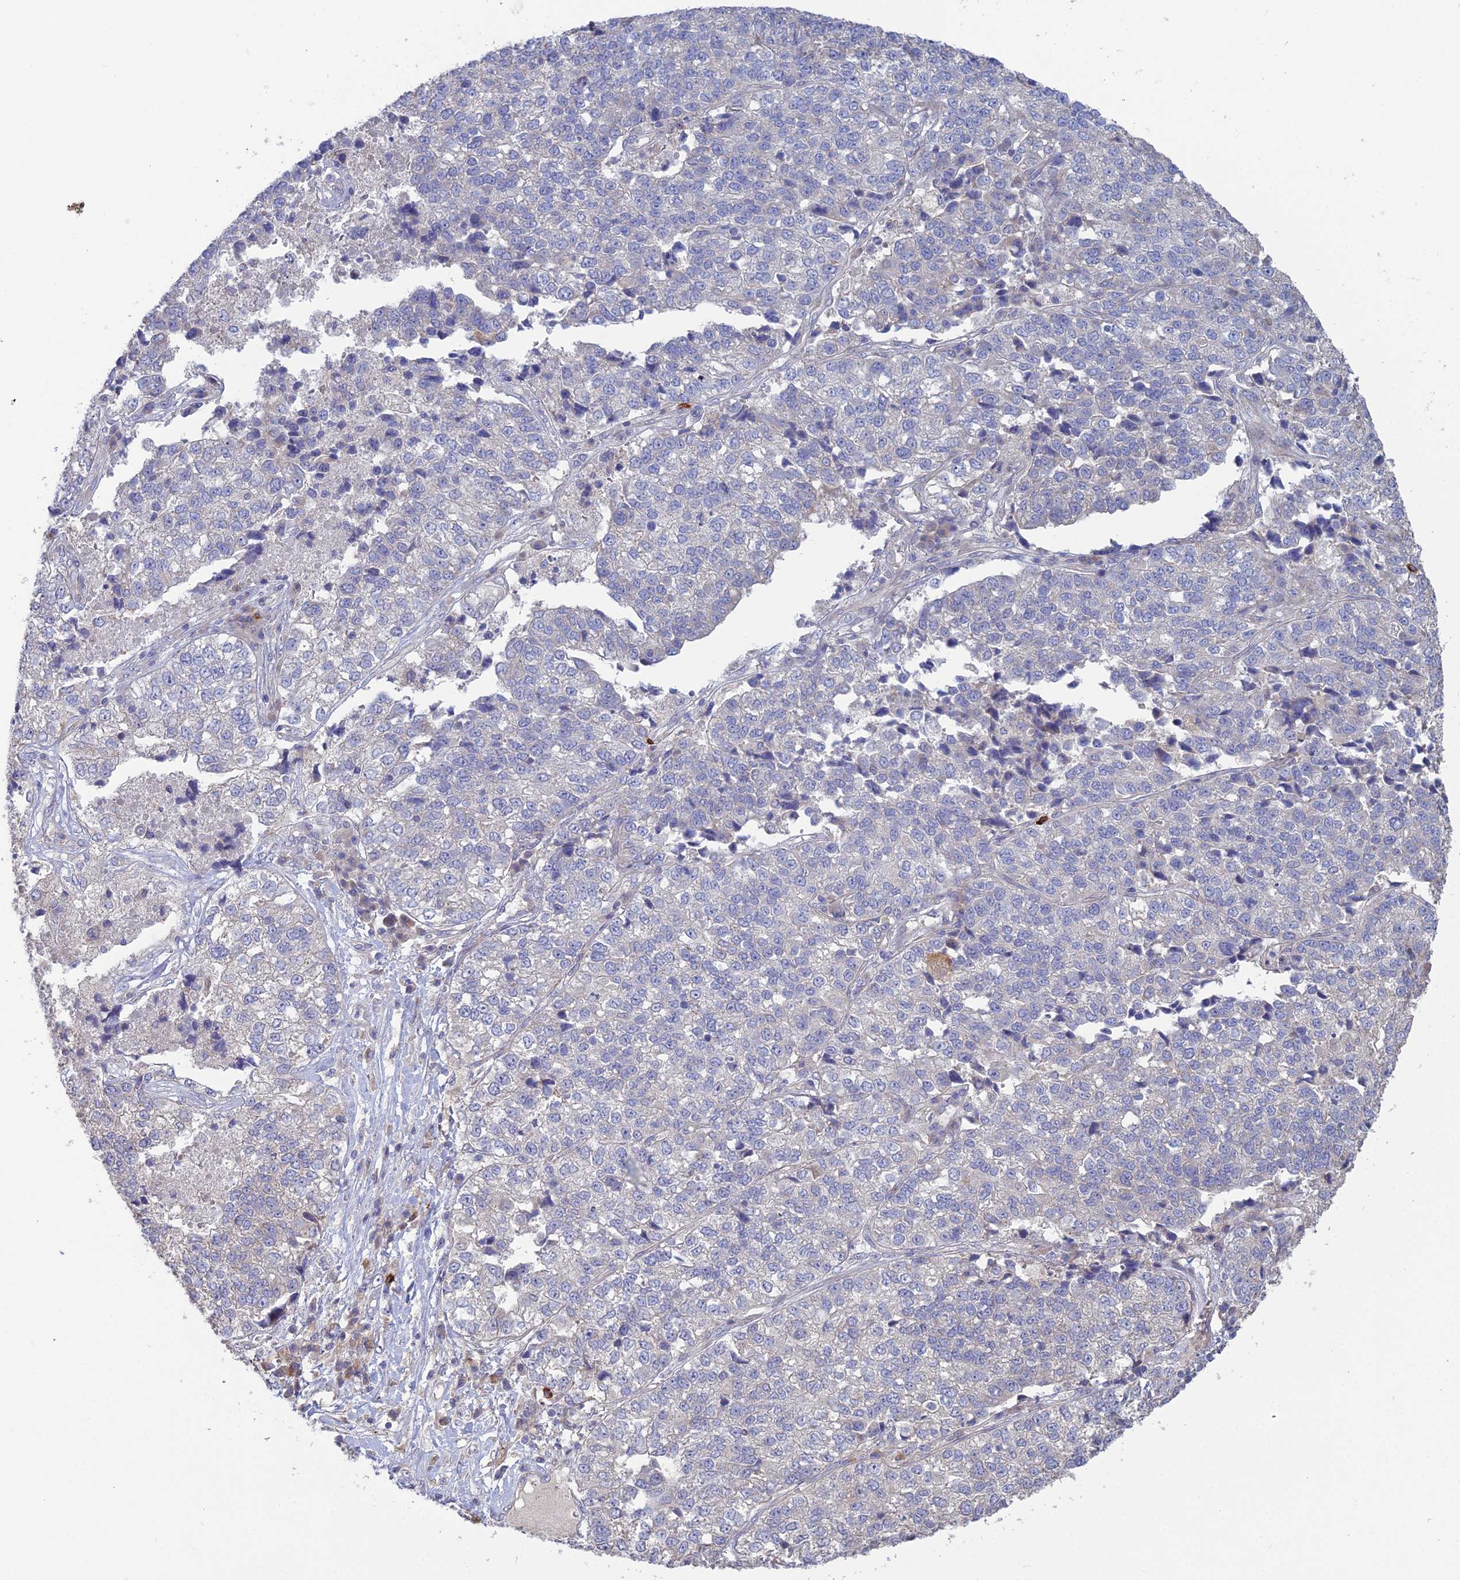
{"staining": {"intensity": "negative", "quantity": "none", "location": "none"}, "tissue": "lung cancer", "cell_type": "Tumor cells", "image_type": "cancer", "snomed": [{"axis": "morphology", "description": "Adenocarcinoma, NOS"}, {"axis": "topography", "description": "Lung"}], "caption": "Immunohistochemistry micrograph of neoplastic tissue: adenocarcinoma (lung) stained with DAB demonstrates no significant protein expression in tumor cells.", "gene": "ARL16", "patient": {"sex": "male", "age": 49}}